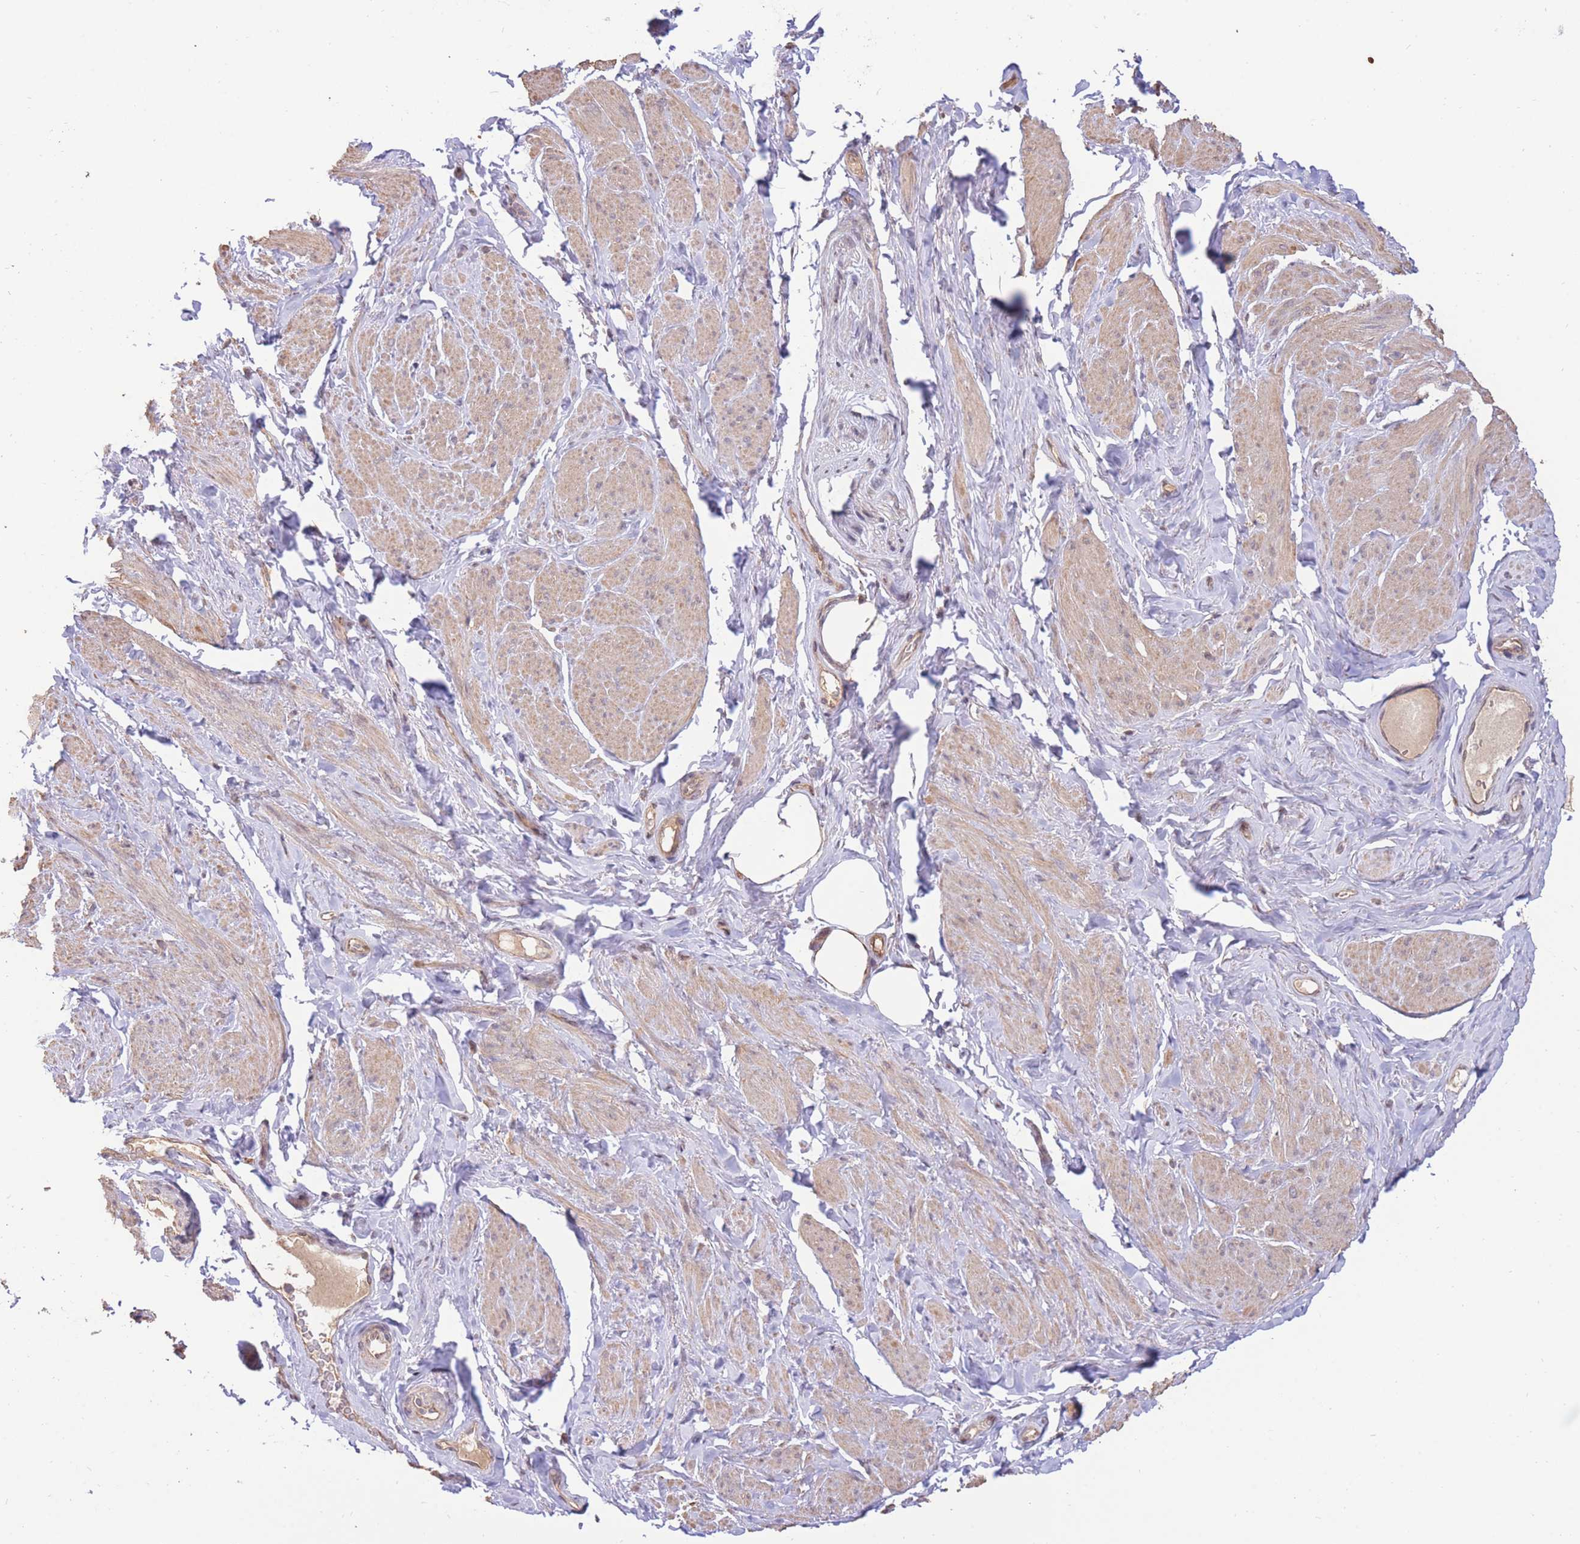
{"staining": {"intensity": "weak", "quantity": "25%-75%", "location": "cytoplasmic/membranous"}, "tissue": "smooth muscle", "cell_type": "Smooth muscle cells", "image_type": "normal", "snomed": [{"axis": "morphology", "description": "Normal tissue, NOS"}, {"axis": "topography", "description": "Smooth muscle"}, {"axis": "topography", "description": "Peripheral nerve tissue"}], "caption": "This micrograph displays immunohistochemistry staining of benign smooth muscle, with low weak cytoplasmic/membranous positivity in approximately 25%-75% of smooth muscle cells.", "gene": "RGS14", "patient": {"sex": "male", "age": 69}}